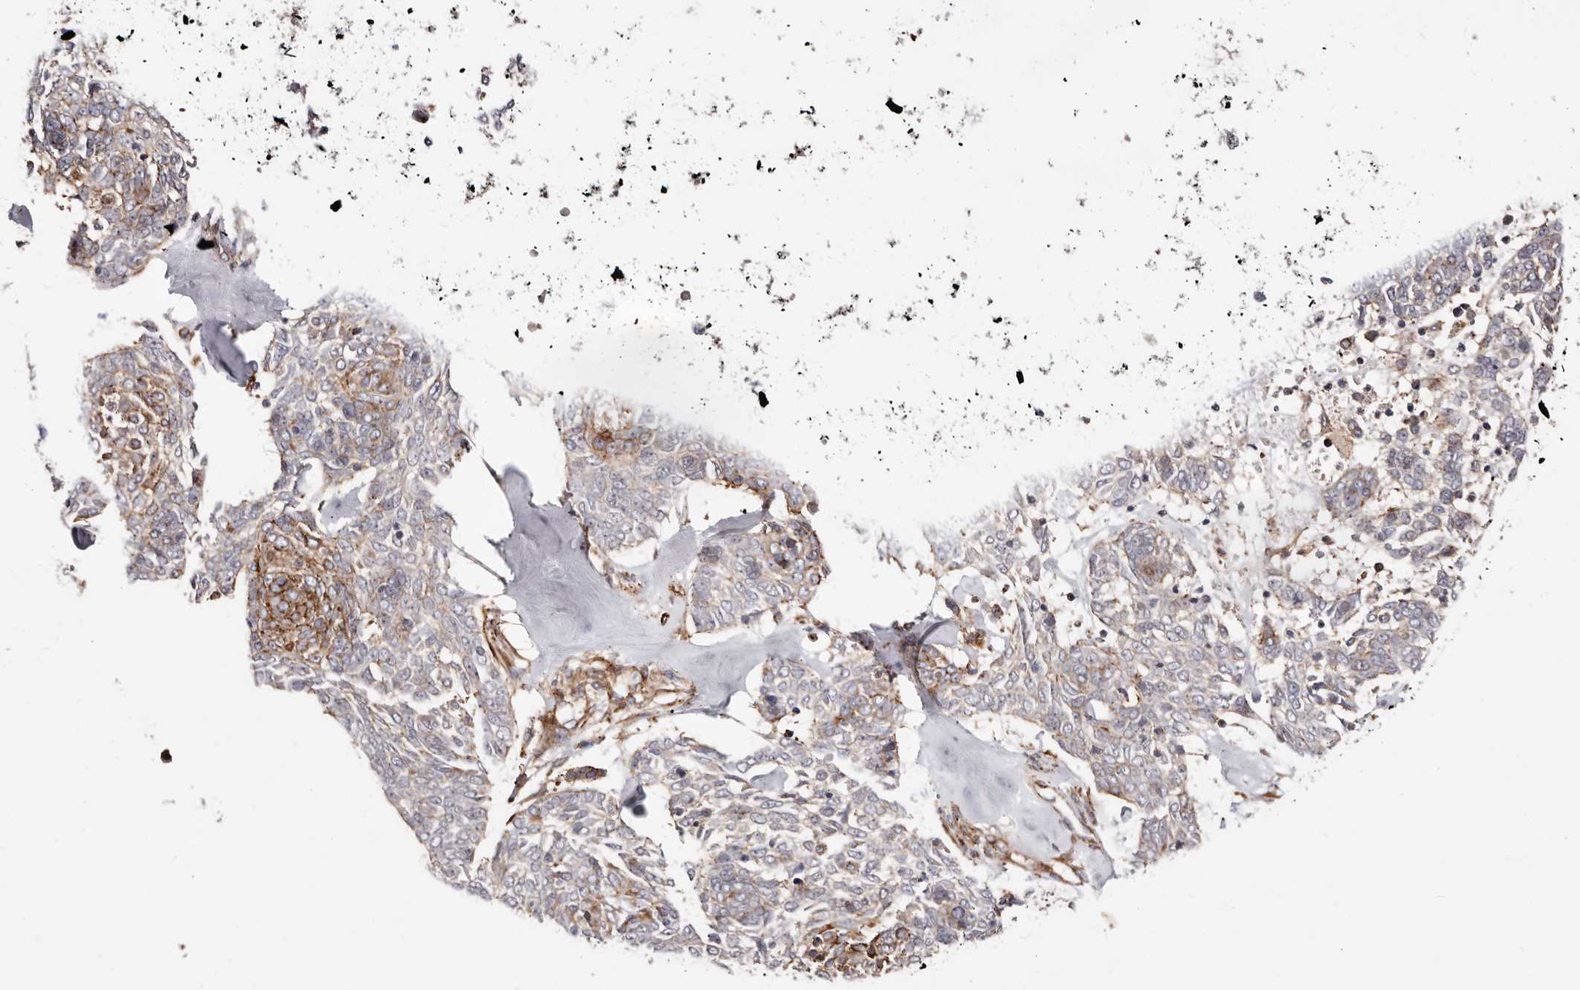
{"staining": {"intensity": "moderate", "quantity": "<25%", "location": "cytoplasmic/membranous"}, "tissue": "skin cancer", "cell_type": "Tumor cells", "image_type": "cancer", "snomed": [{"axis": "morphology", "description": "Basal cell carcinoma"}, {"axis": "topography", "description": "Skin"}], "caption": "An immunohistochemistry (IHC) micrograph of tumor tissue is shown. Protein staining in brown shows moderate cytoplasmic/membranous positivity in basal cell carcinoma (skin) within tumor cells.", "gene": "PTPN22", "patient": {"sex": "female", "age": 81}}